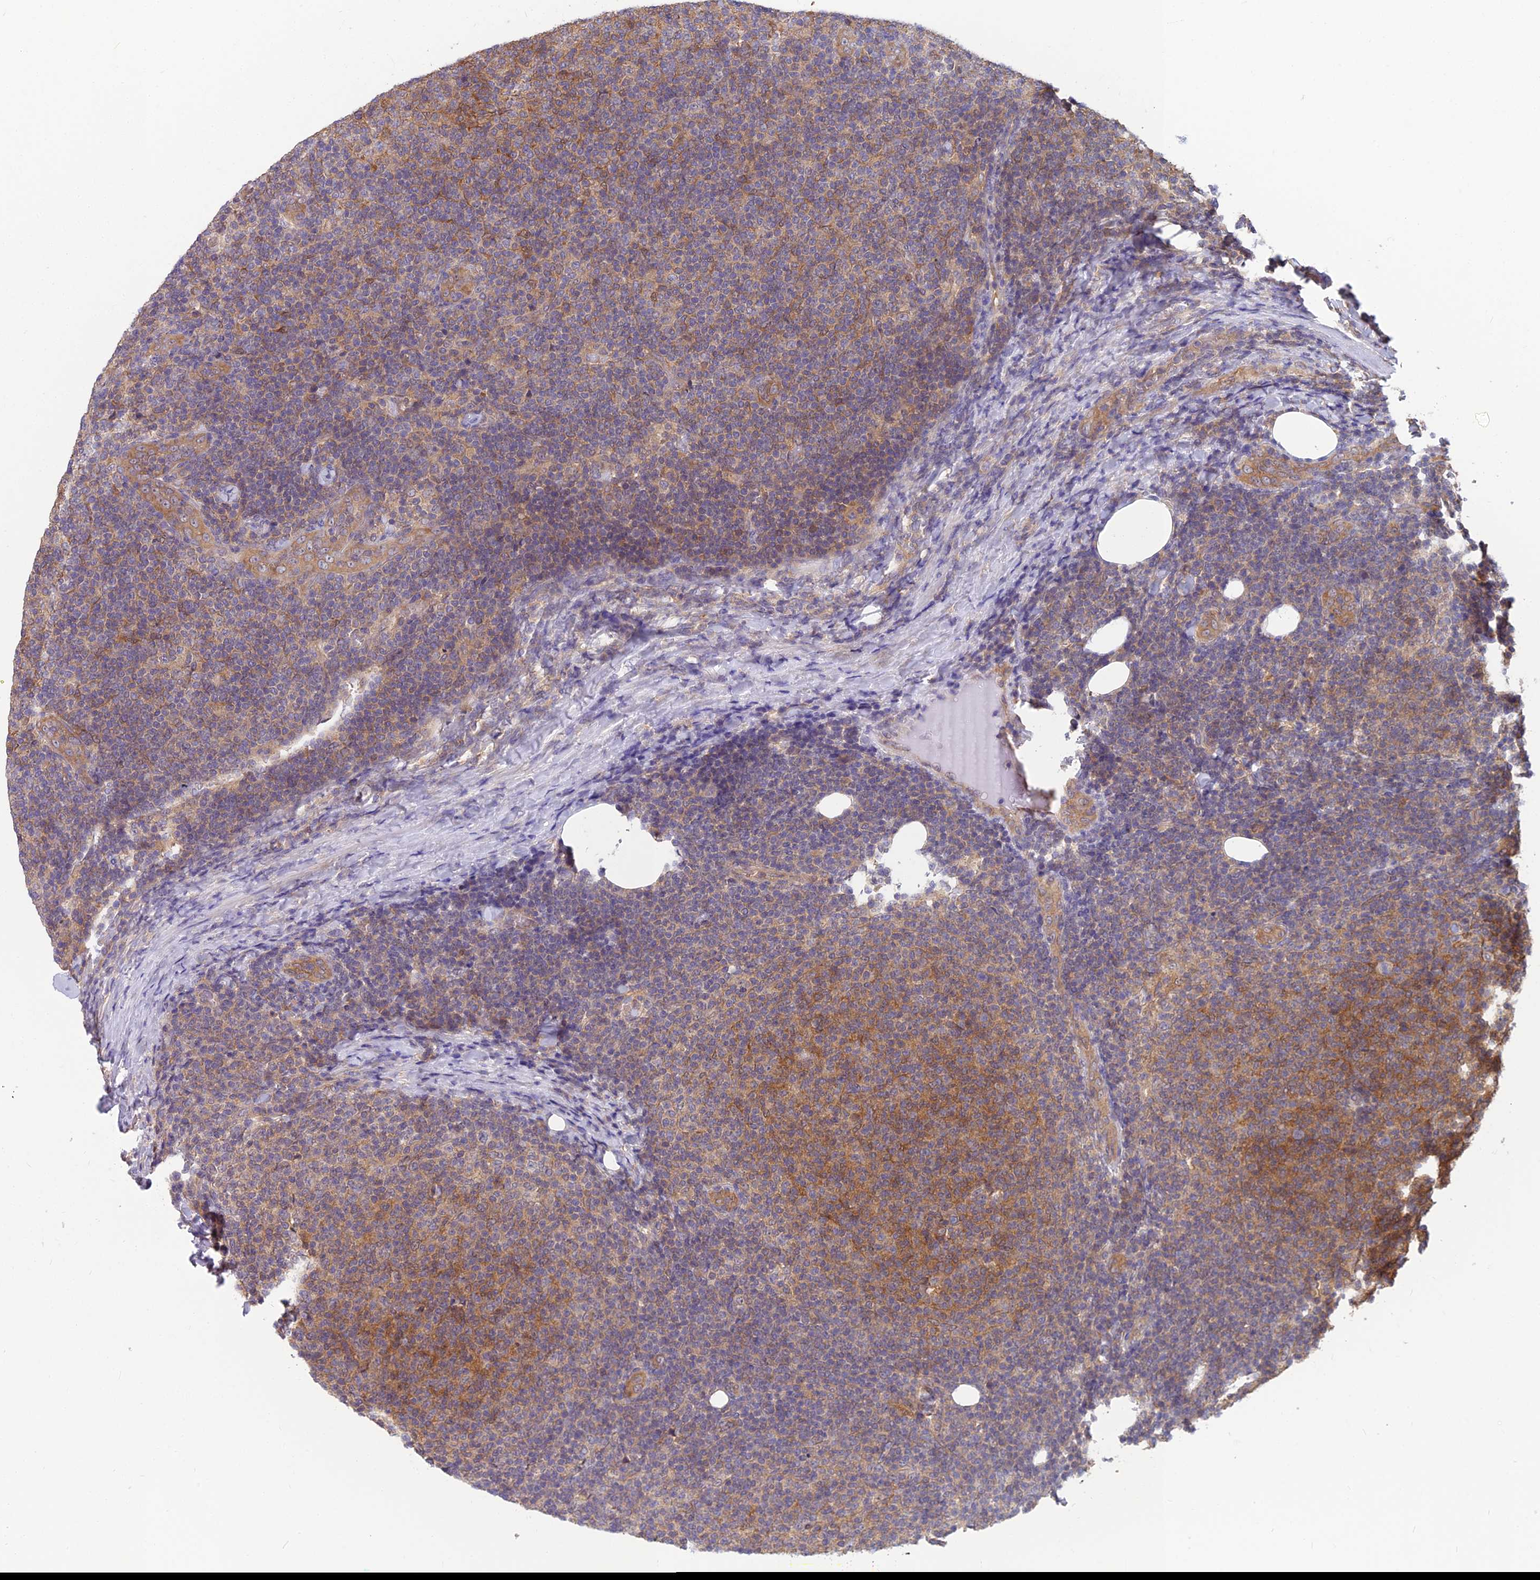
{"staining": {"intensity": "moderate", "quantity": "25%-75%", "location": "cytoplasmic/membranous"}, "tissue": "lymphoma", "cell_type": "Tumor cells", "image_type": "cancer", "snomed": [{"axis": "morphology", "description": "Malignant lymphoma, non-Hodgkin's type, Low grade"}, {"axis": "topography", "description": "Lymph node"}], "caption": "The immunohistochemical stain shows moderate cytoplasmic/membranous staining in tumor cells of lymphoma tissue. (Stains: DAB (3,3'-diaminobenzidine) in brown, nuclei in blue, Microscopy: brightfield microscopy at high magnification).", "gene": "MVD", "patient": {"sex": "male", "age": 66}}